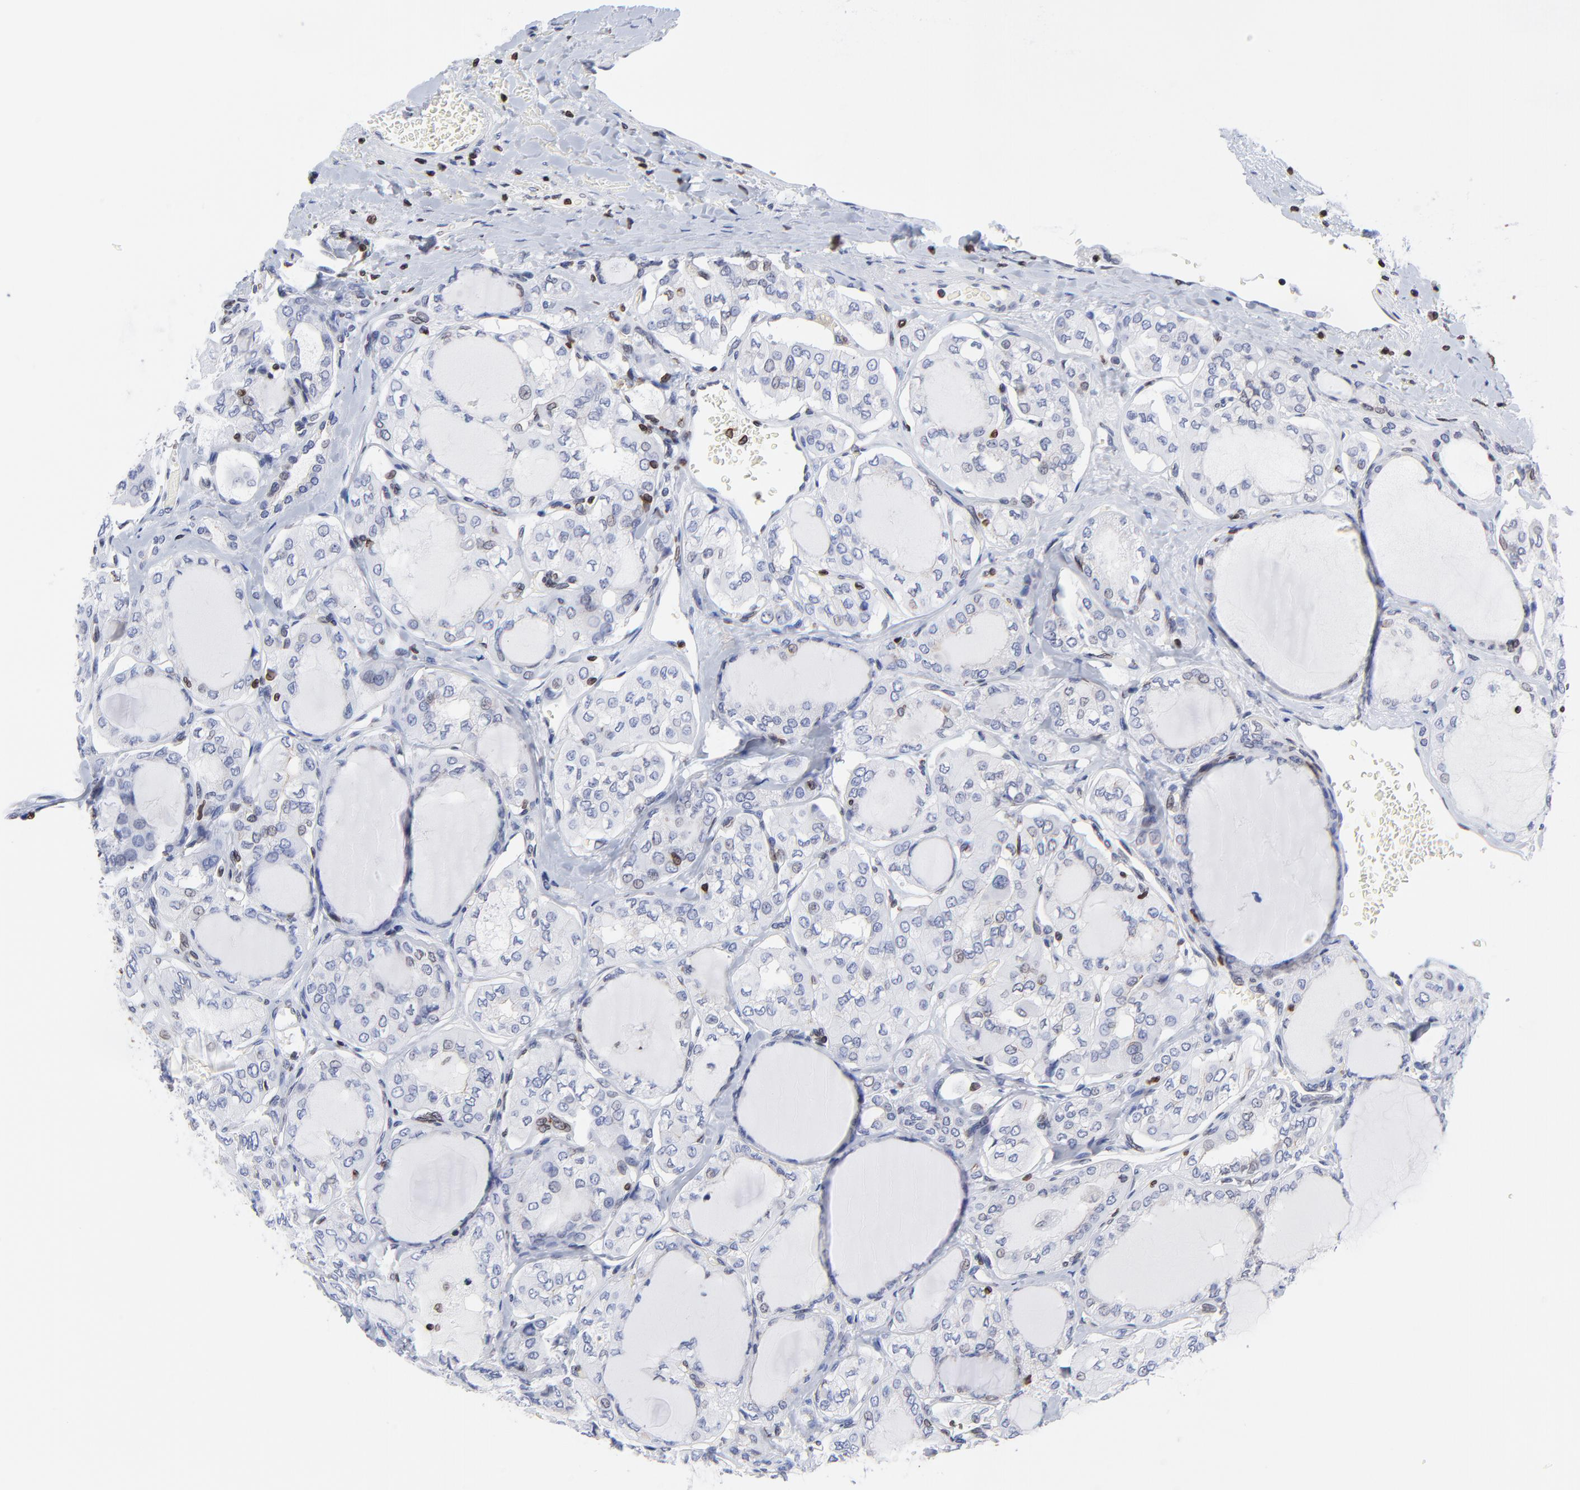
{"staining": {"intensity": "negative", "quantity": "none", "location": "none"}, "tissue": "thyroid cancer", "cell_type": "Tumor cells", "image_type": "cancer", "snomed": [{"axis": "morphology", "description": "Papillary adenocarcinoma, NOS"}, {"axis": "topography", "description": "Thyroid gland"}], "caption": "Tumor cells show no significant protein staining in thyroid cancer (papillary adenocarcinoma).", "gene": "THAP7", "patient": {"sex": "male", "age": 20}}